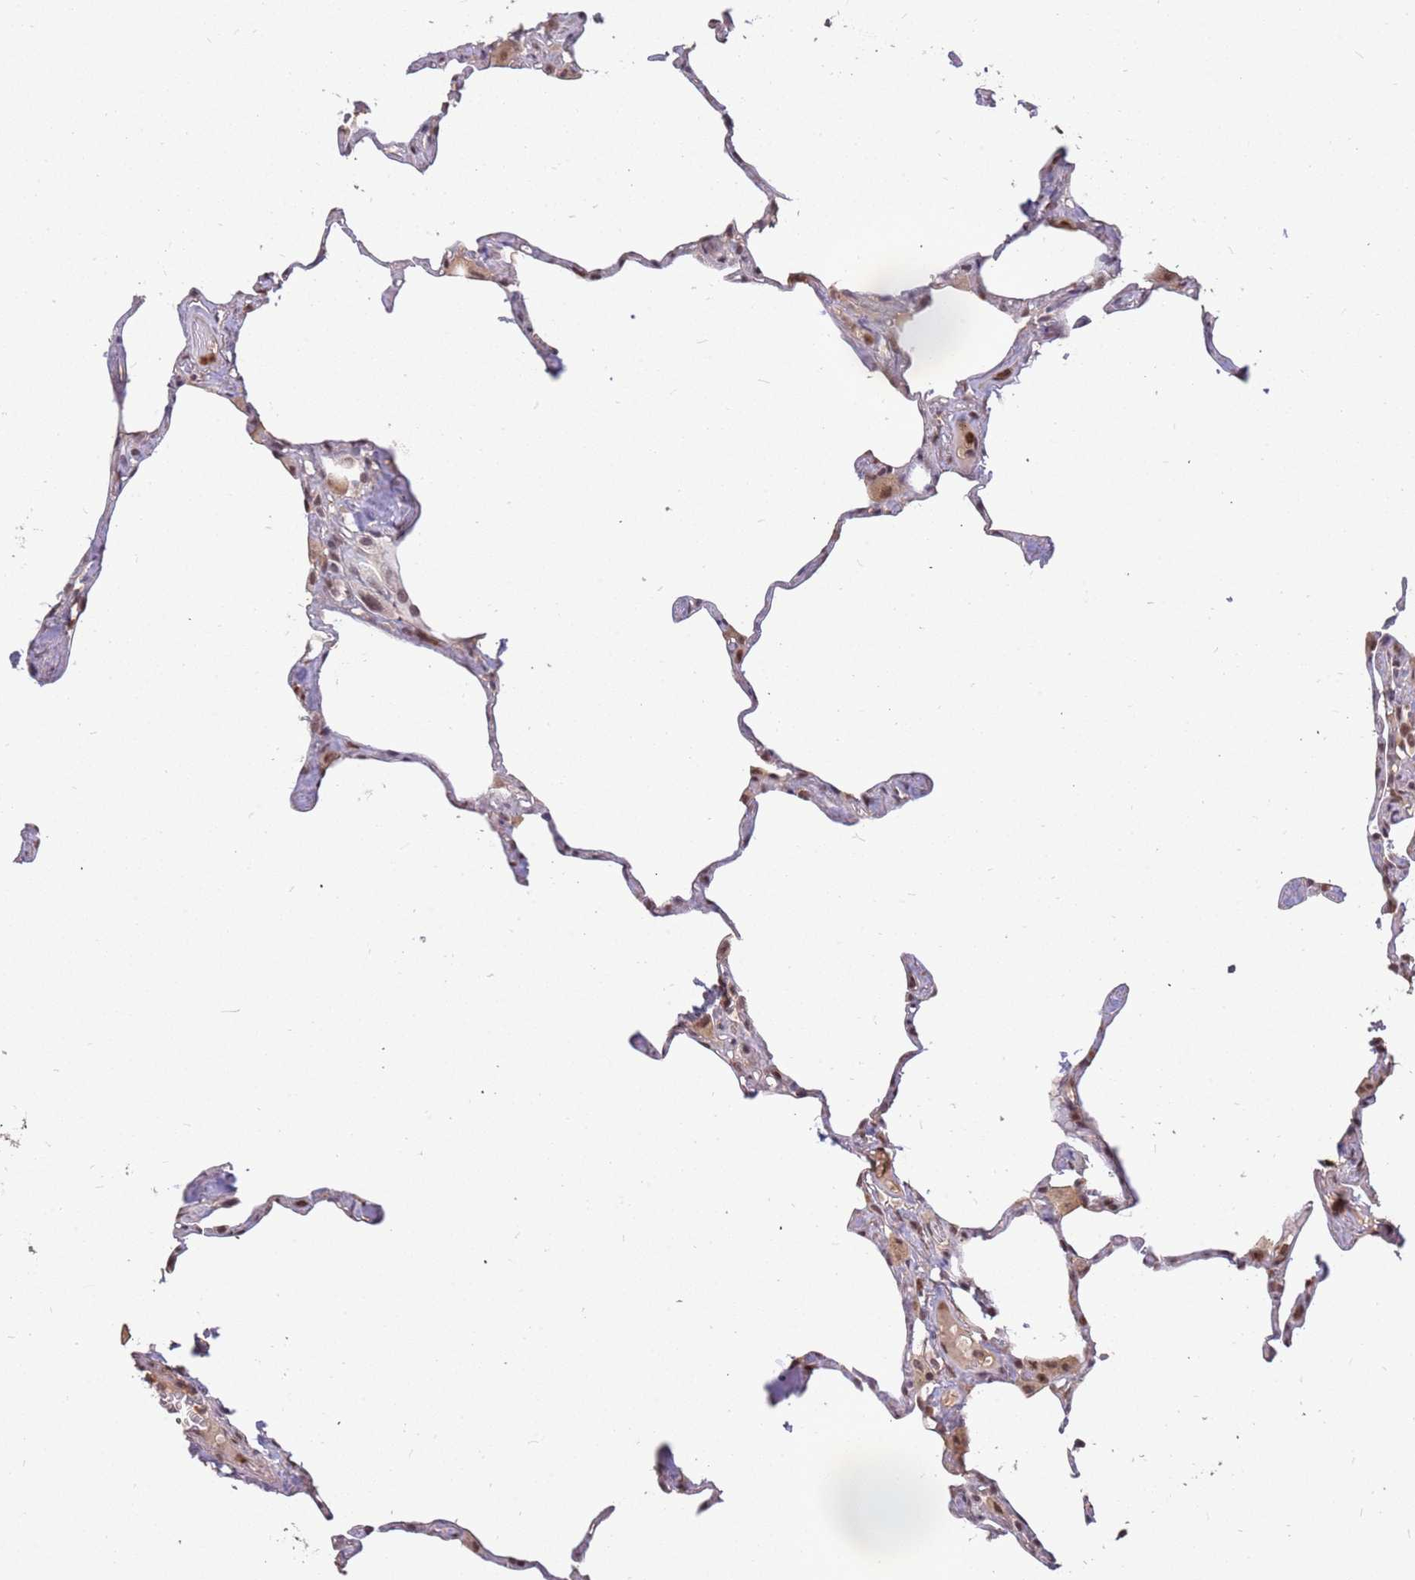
{"staining": {"intensity": "weak", "quantity": "25%-75%", "location": "nuclear"}, "tissue": "lung", "cell_type": "Alveolar cells", "image_type": "normal", "snomed": [{"axis": "morphology", "description": "Normal tissue, NOS"}, {"axis": "topography", "description": "Lung"}], "caption": "Lung stained with DAB (3,3'-diaminobenzidine) immunohistochemistry reveals low levels of weak nuclear staining in about 25%-75% of alveolar cells. Nuclei are stained in blue.", "gene": "GBP2", "patient": {"sex": "male", "age": 65}}